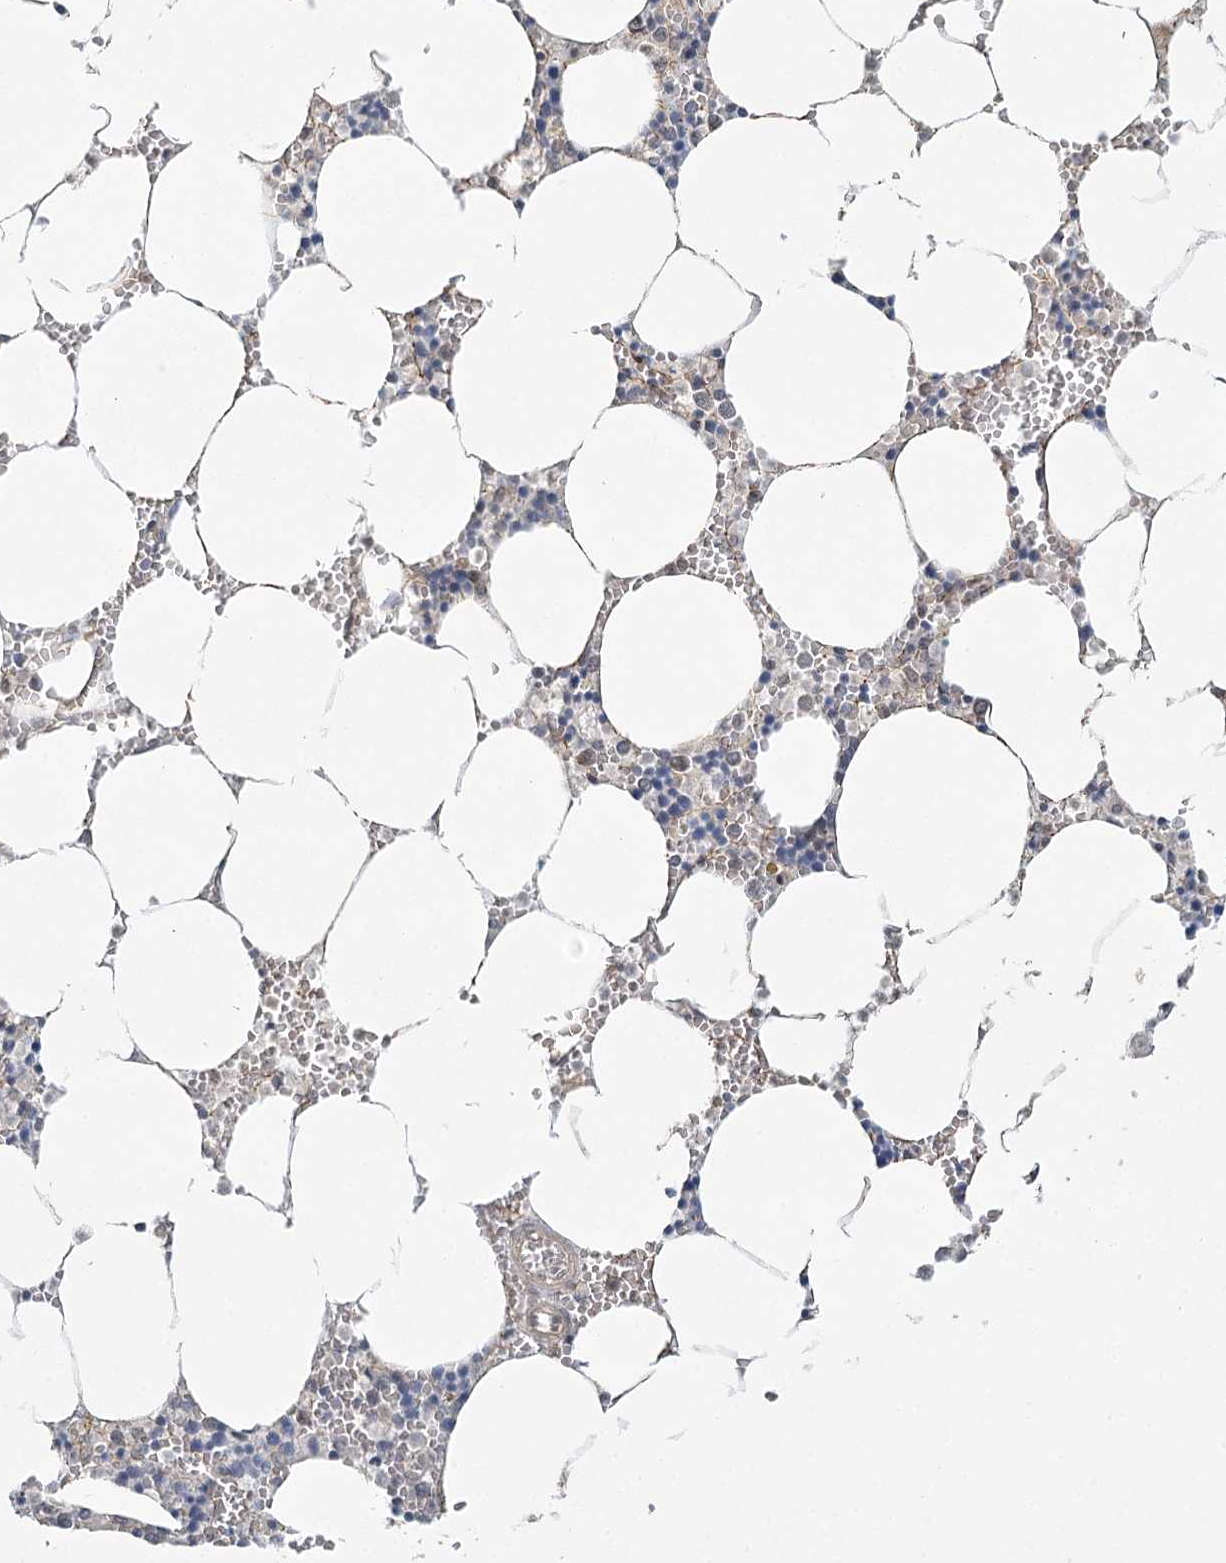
{"staining": {"intensity": "negative", "quantity": "none", "location": "none"}, "tissue": "bone marrow", "cell_type": "Hematopoietic cells", "image_type": "normal", "snomed": [{"axis": "morphology", "description": "Normal tissue, NOS"}, {"axis": "topography", "description": "Bone marrow"}], "caption": "Protein analysis of benign bone marrow demonstrates no significant staining in hematopoietic cells. (DAB IHC with hematoxylin counter stain).", "gene": "MED28", "patient": {"sex": "male", "age": 70}}